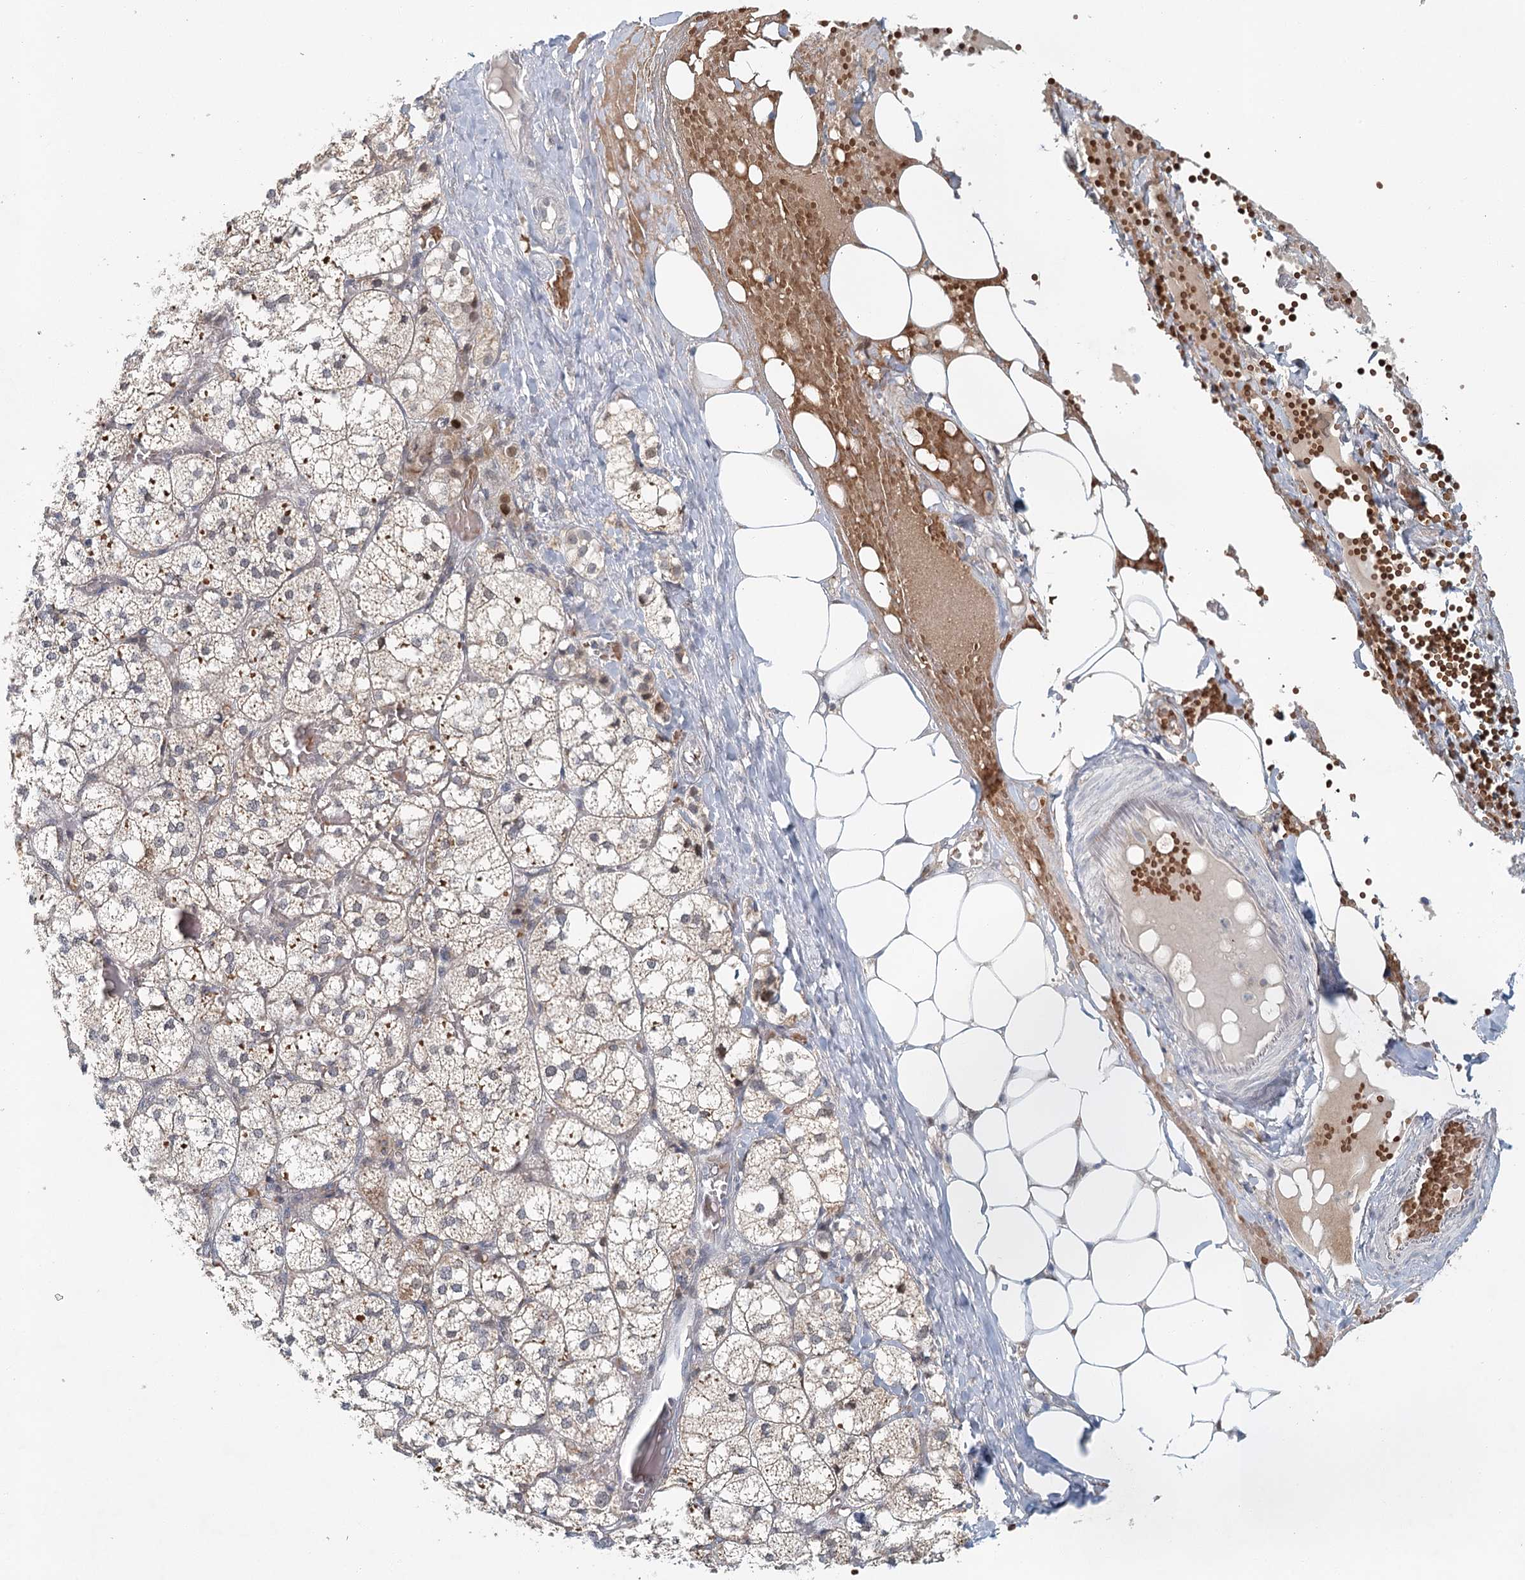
{"staining": {"intensity": "weak", "quantity": "25%-75%", "location": "cytoplasmic/membranous"}, "tissue": "adrenal gland", "cell_type": "Glandular cells", "image_type": "normal", "snomed": [{"axis": "morphology", "description": "Normal tissue, NOS"}, {"axis": "topography", "description": "Adrenal gland"}], "caption": "Immunohistochemistry micrograph of normal adrenal gland: adrenal gland stained using immunohistochemistry demonstrates low levels of weak protein expression localized specifically in the cytoplasmic/membranous of glandular cells, appearing as a cytoplasmic/membranous brown color.", "gene": "ADK", "patient": {"sex": "female", "age": 61}}